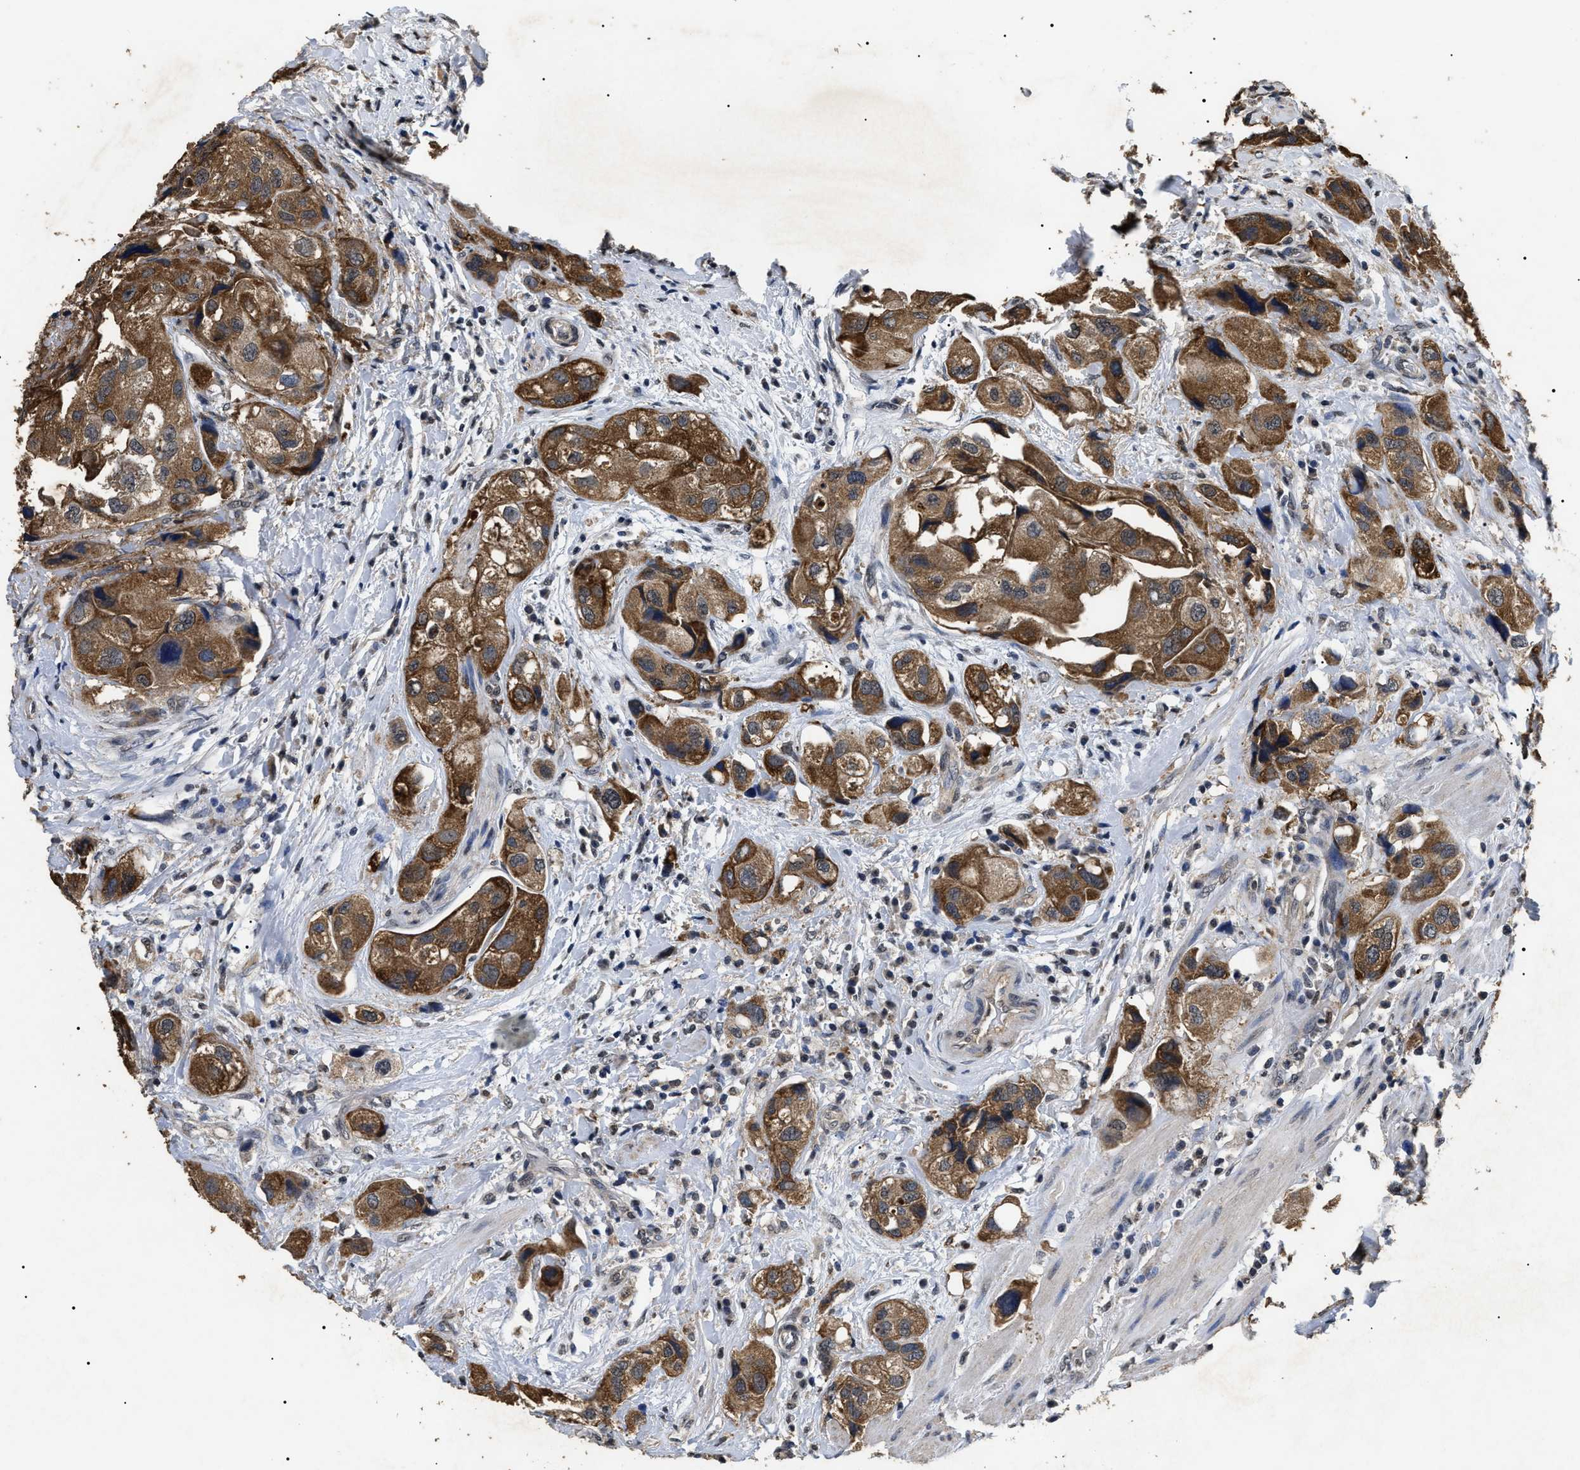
{"staining": {"intensity": "moderate", "quantity": ">75%", "location": "cytoplasmic/membranous"}, "tissue": "urothelial cancer", "cell_type": "Tumor cells", "image_type": "cancer", "snomed": [{"axis": "morphology", "description": "Urothelial carcinoma, High grade"}, {"axis": "topography", "description": "Urinary bladder"}], "caption": "Protein staining displays moderate cytoplasmic/membranous positivity in about >75% of tumor cells in urothelial carcinoma (high-grade). (IHC, brightfield microscopy, high magnification).", "gene": "ANP32E", "patient": {"sex": "female", "age": 64}}